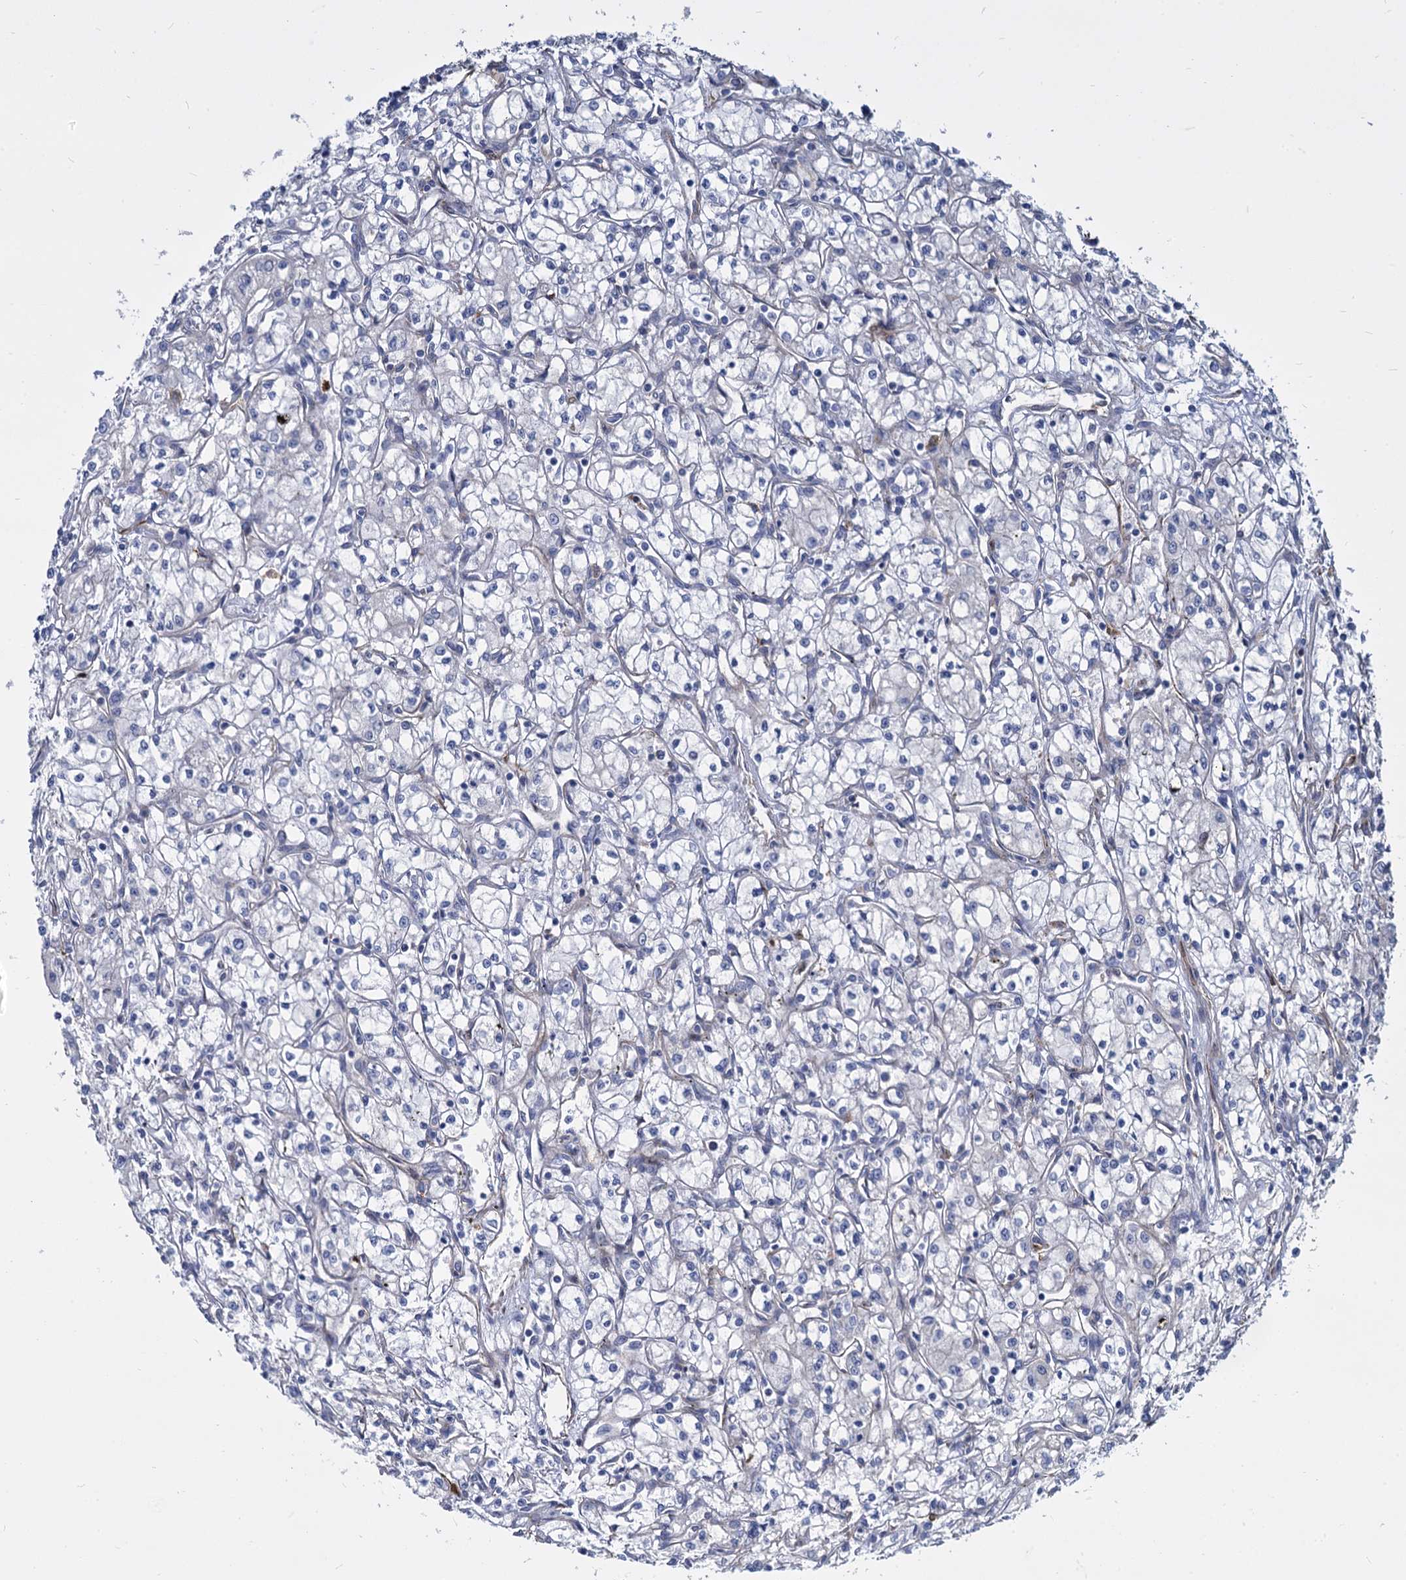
{"staining": {"intensity": "negative", "quantity": "none", "location": "none"}, "tissue": "renal cancer", "cell_type": "Tumor cells", "image_type": "cancer", "snomed": [{"axis": "morphology", "description": "Adenocarcinoma, NOS"}, {"axis": "topography", "description": "Kidney"}], "caption": "Protein analysis of adenocarcinoma (renal) exhibits no significant staining in tumor cells. (DAB IHC with hematoxylin counter stain).", "gene": "TRIM77", "patient": {"sex": "male", "age": 59}}